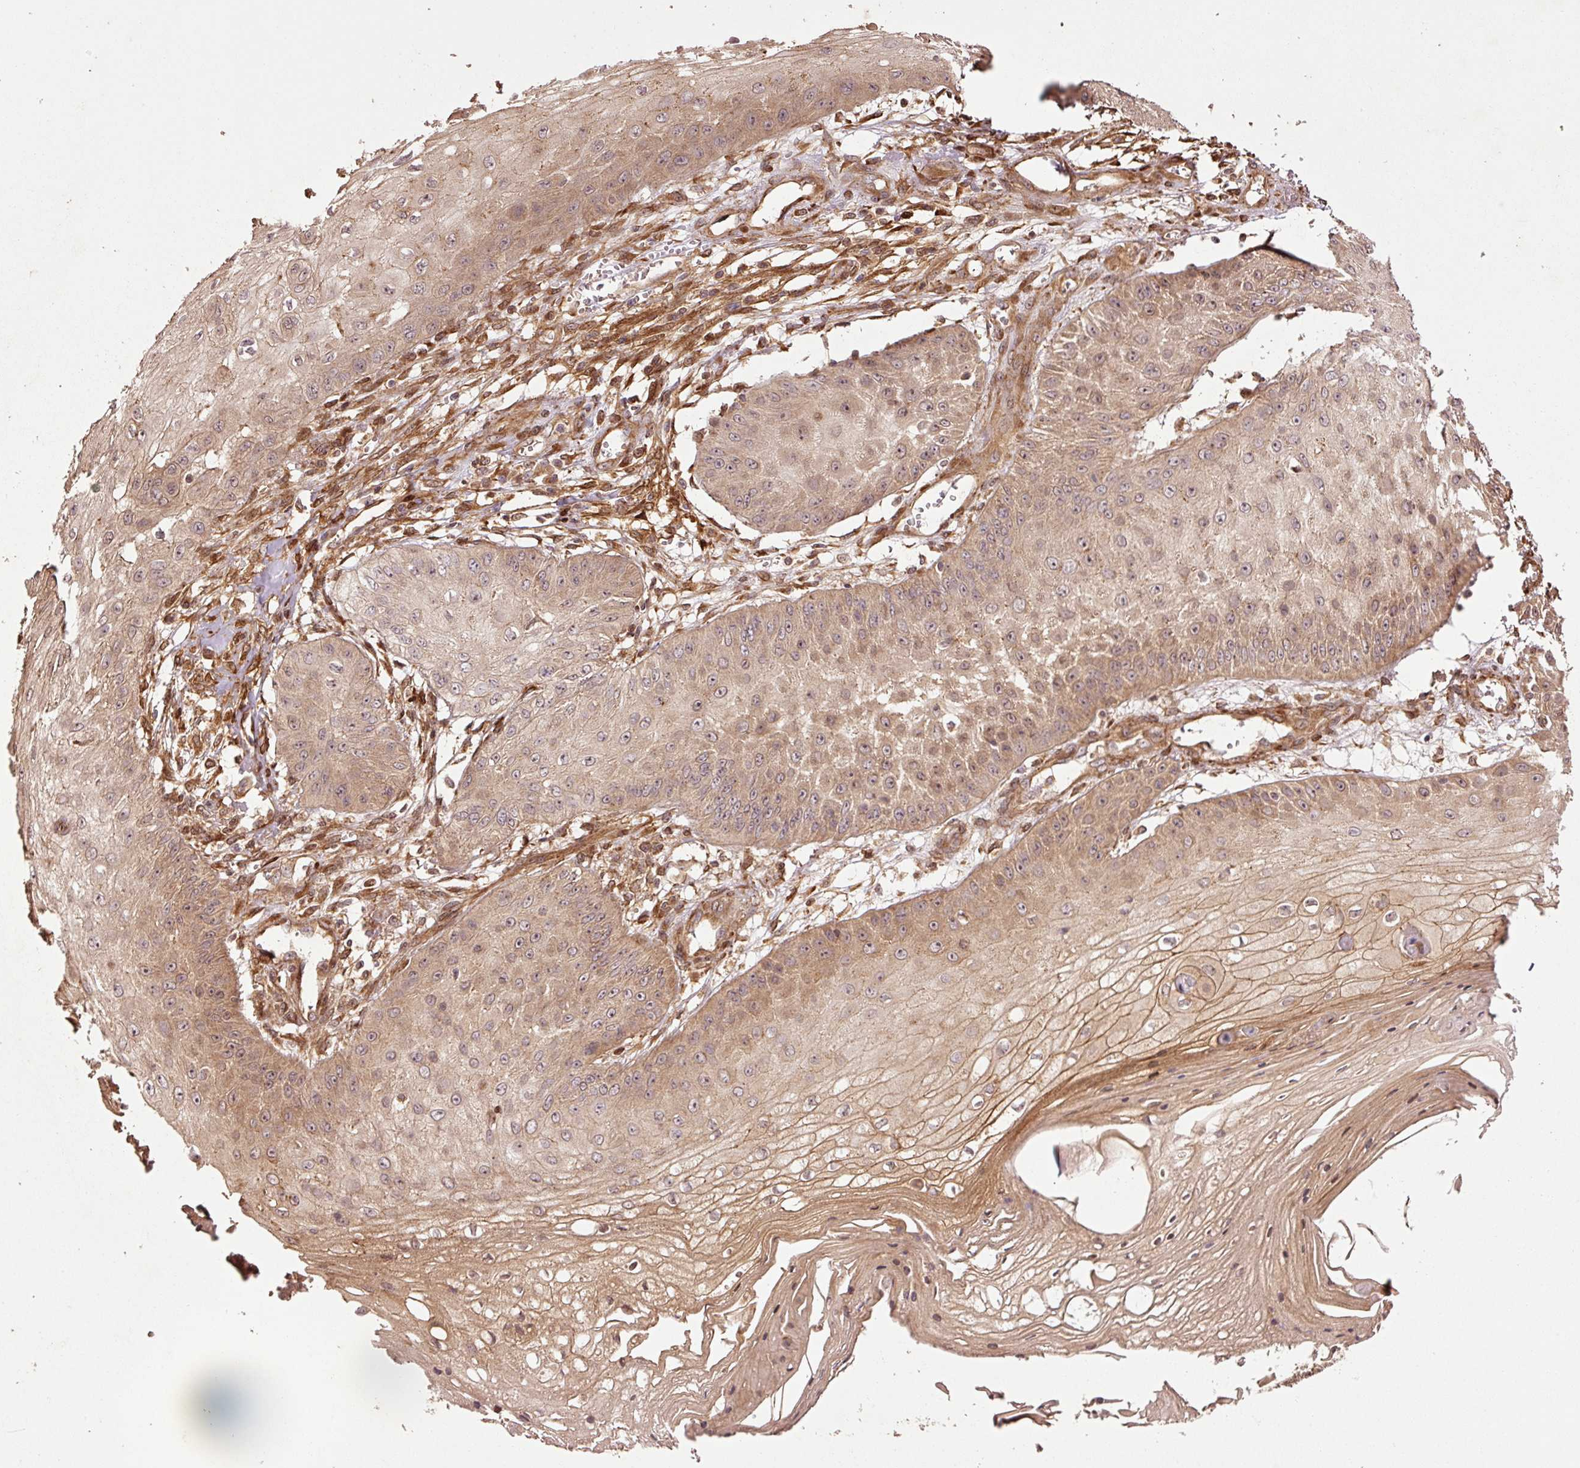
{"staining": {"intensity": "moderate", "quantity": ">75%", "location": "cytoplasmic/membranous,nuclear"}, "tissue": "skin cancer", "cell_type": "Tumor cells", "image_type": "cancer", "snomed": [{"axis": "morphology", "description": "Squamous cell carcinoma, NOS"}, {"axis": "topography", "description": "Skin"}], "caption": "Immunohistochemistry of skin cancer displays medium levels of moderate cytoplasmic/membranous and nuclear staining in approximately >75% of tumor cells.", "gene": "OXER1", "patient": {"sex": "male", "age": 70}}